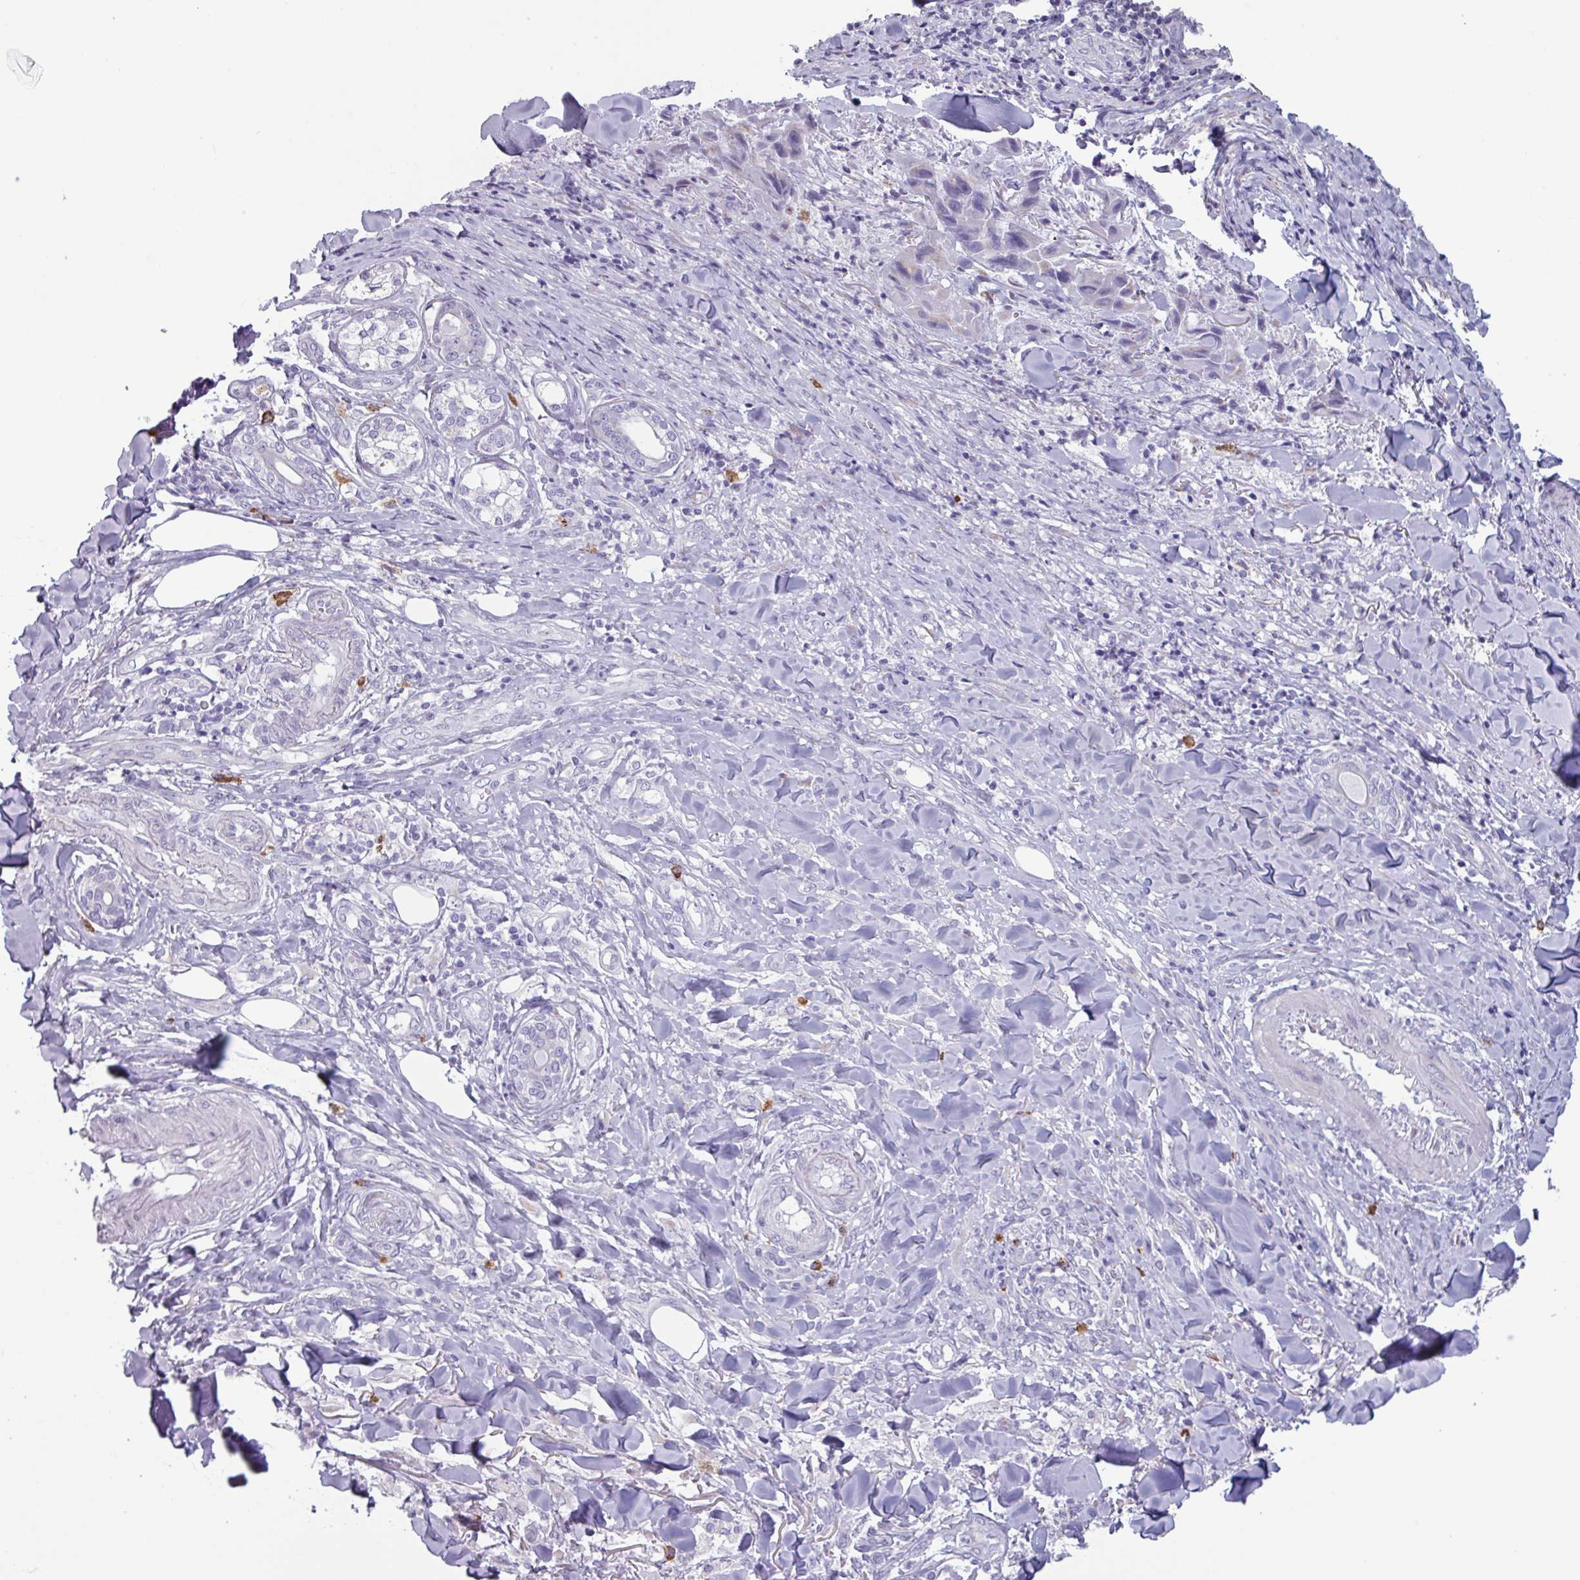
{"staining": {"intensity": "negative", "quantity": "none", "location": "none"}, "tissue": "skin cancer", "cell_type": "Tumor cells", "image_type": "cancer", "snomed": [{"axis": "morphology", "description": "Squamous cell carcinoma, NOS"}, {"axis": "topography", "description": "Skin"}, {"axis": "topography", "description": "Subcutis"}], "caption": "A photomicrograph of squamous cell carcinoma (skin) stained for a protein reveals no brown staining in tumor cells.", "gene": "ADGRE1", "patient": {"sex": "male", "age": 73}}